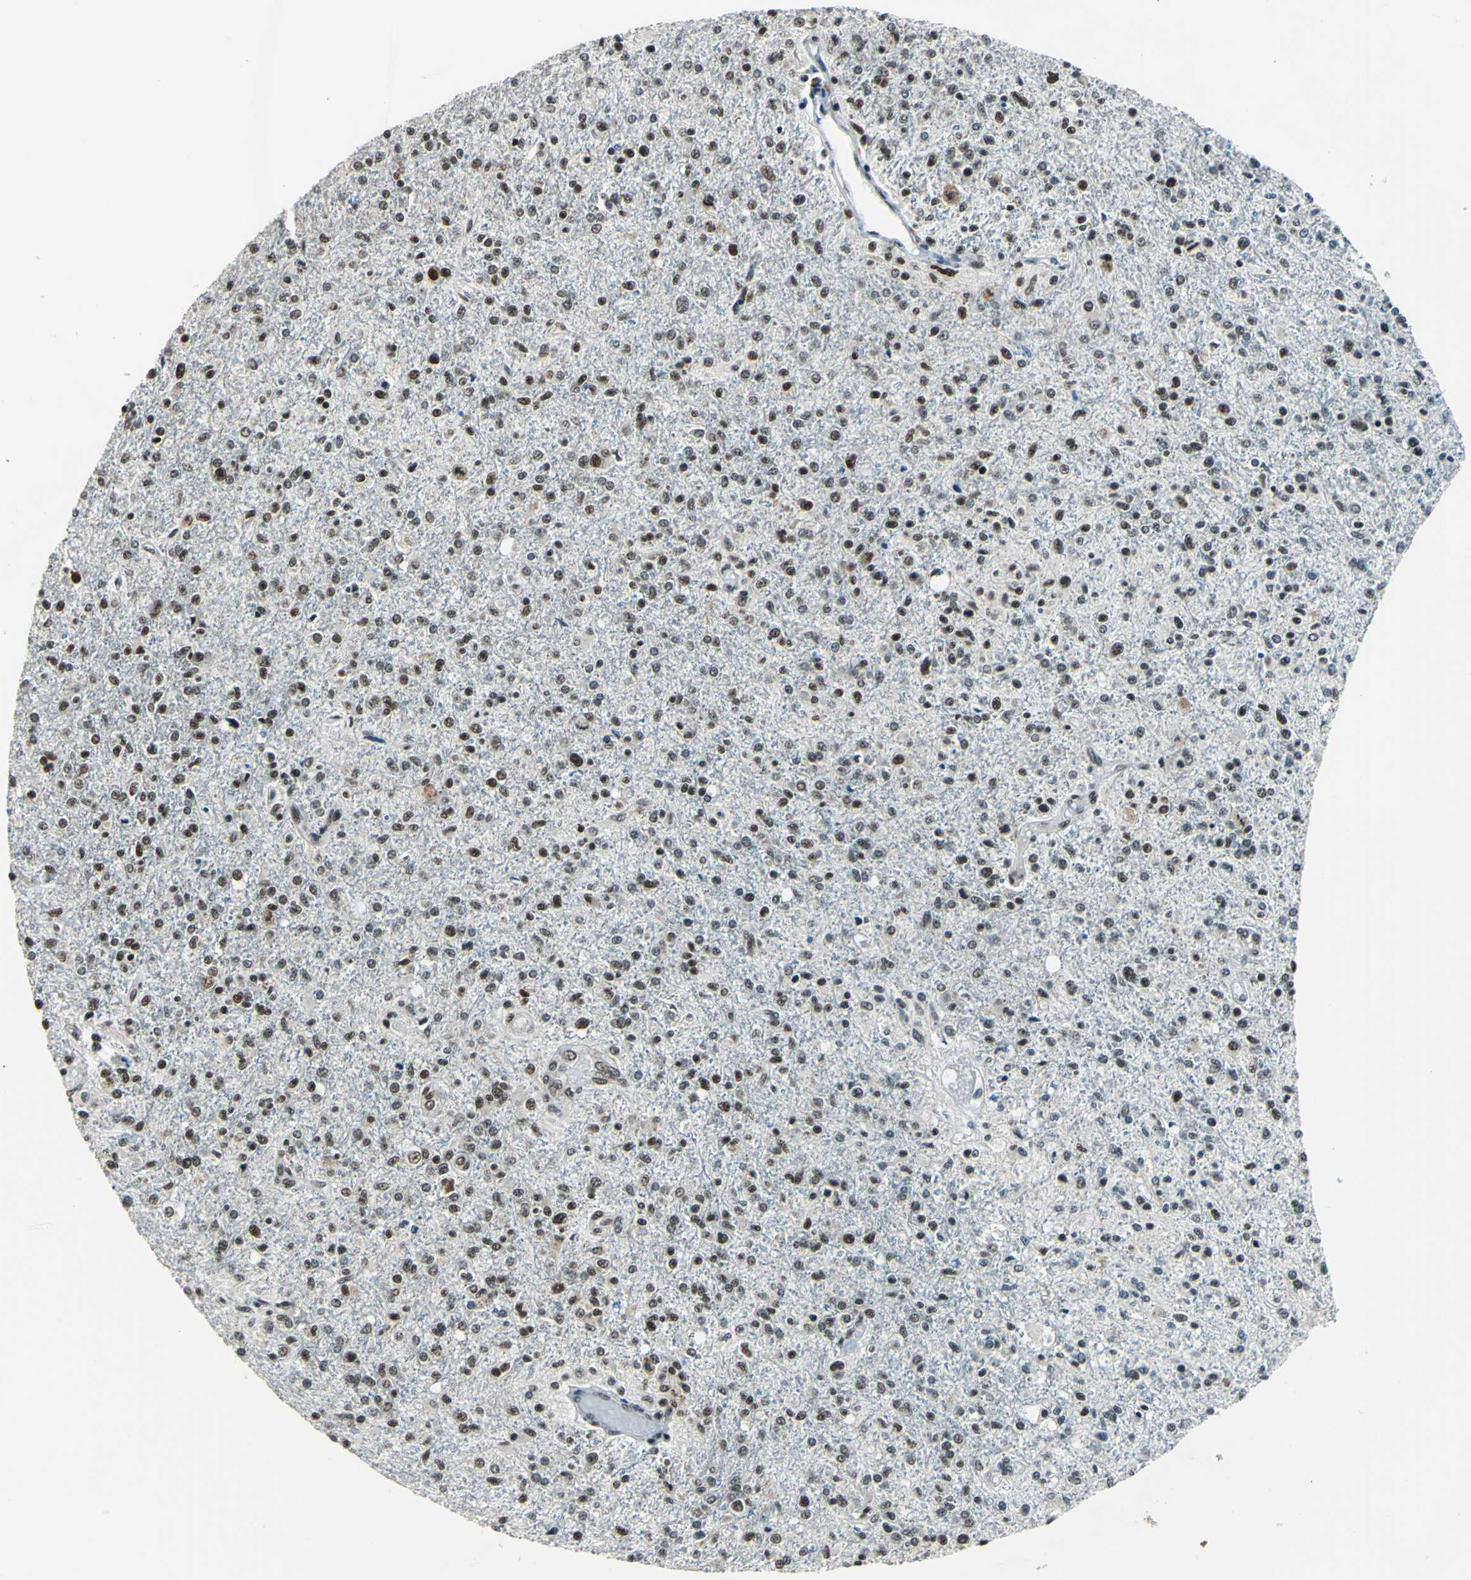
{"staining": {"intensity": "moderate", "quantity": "25%-75%", "location": "nuclear"}, "tissue": "glioma", "cell_type": "Tumor cells", "image_type": "cancer", "snomed": [{"axis": "morphology", "description": "Glioma, malignant, High grade"}, {"axis": "topography", "description": "Cerebral cortex"}], "caption": "Protein staining shows moderate nuclear staining in about 25%-75% of tumor cells in glioma.", "gene": "BCLAF1", "patient": {"sex": "male", "age": 76}}